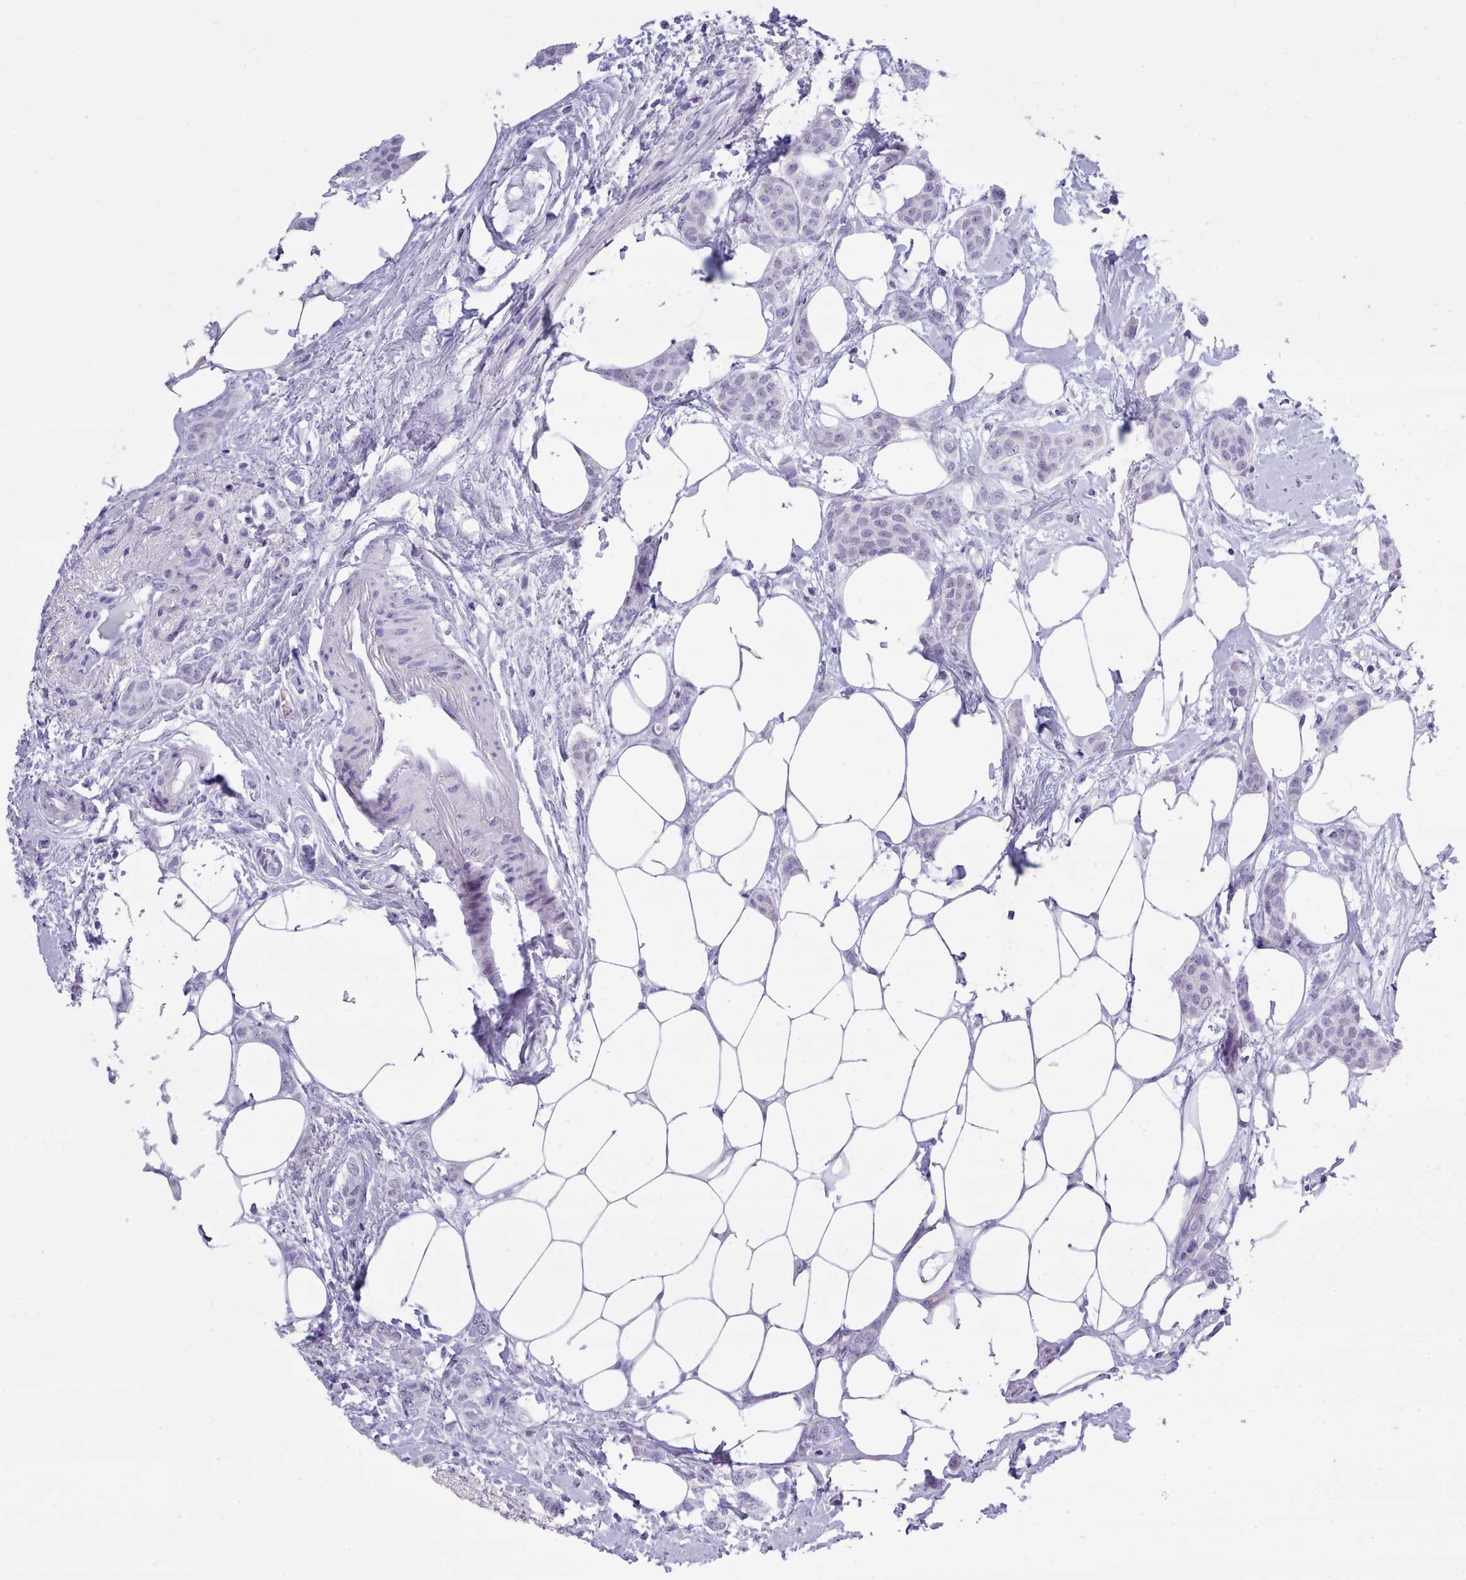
{"staining": {"intensity": "negative", "quantity": "none", "location": "none"}, "tissue": "breast cancer", "cell_type": "Tumor cells", "image_type": "cancer", "snomed": [{"axis": "morphology", "description": "Duct carcinoma"}, {"axis": "topography", "description": "Breast"}], "caption": "An immunohistochemistry (IHC) histopathology image of breast cancer (invasive ductal carcinoma) is shown. There is no staining in tumor cells of breast cancer (invasive ductal carcinoma).", "gene": "FBXO48", "patient": {"sex": "female", "age": 72}}